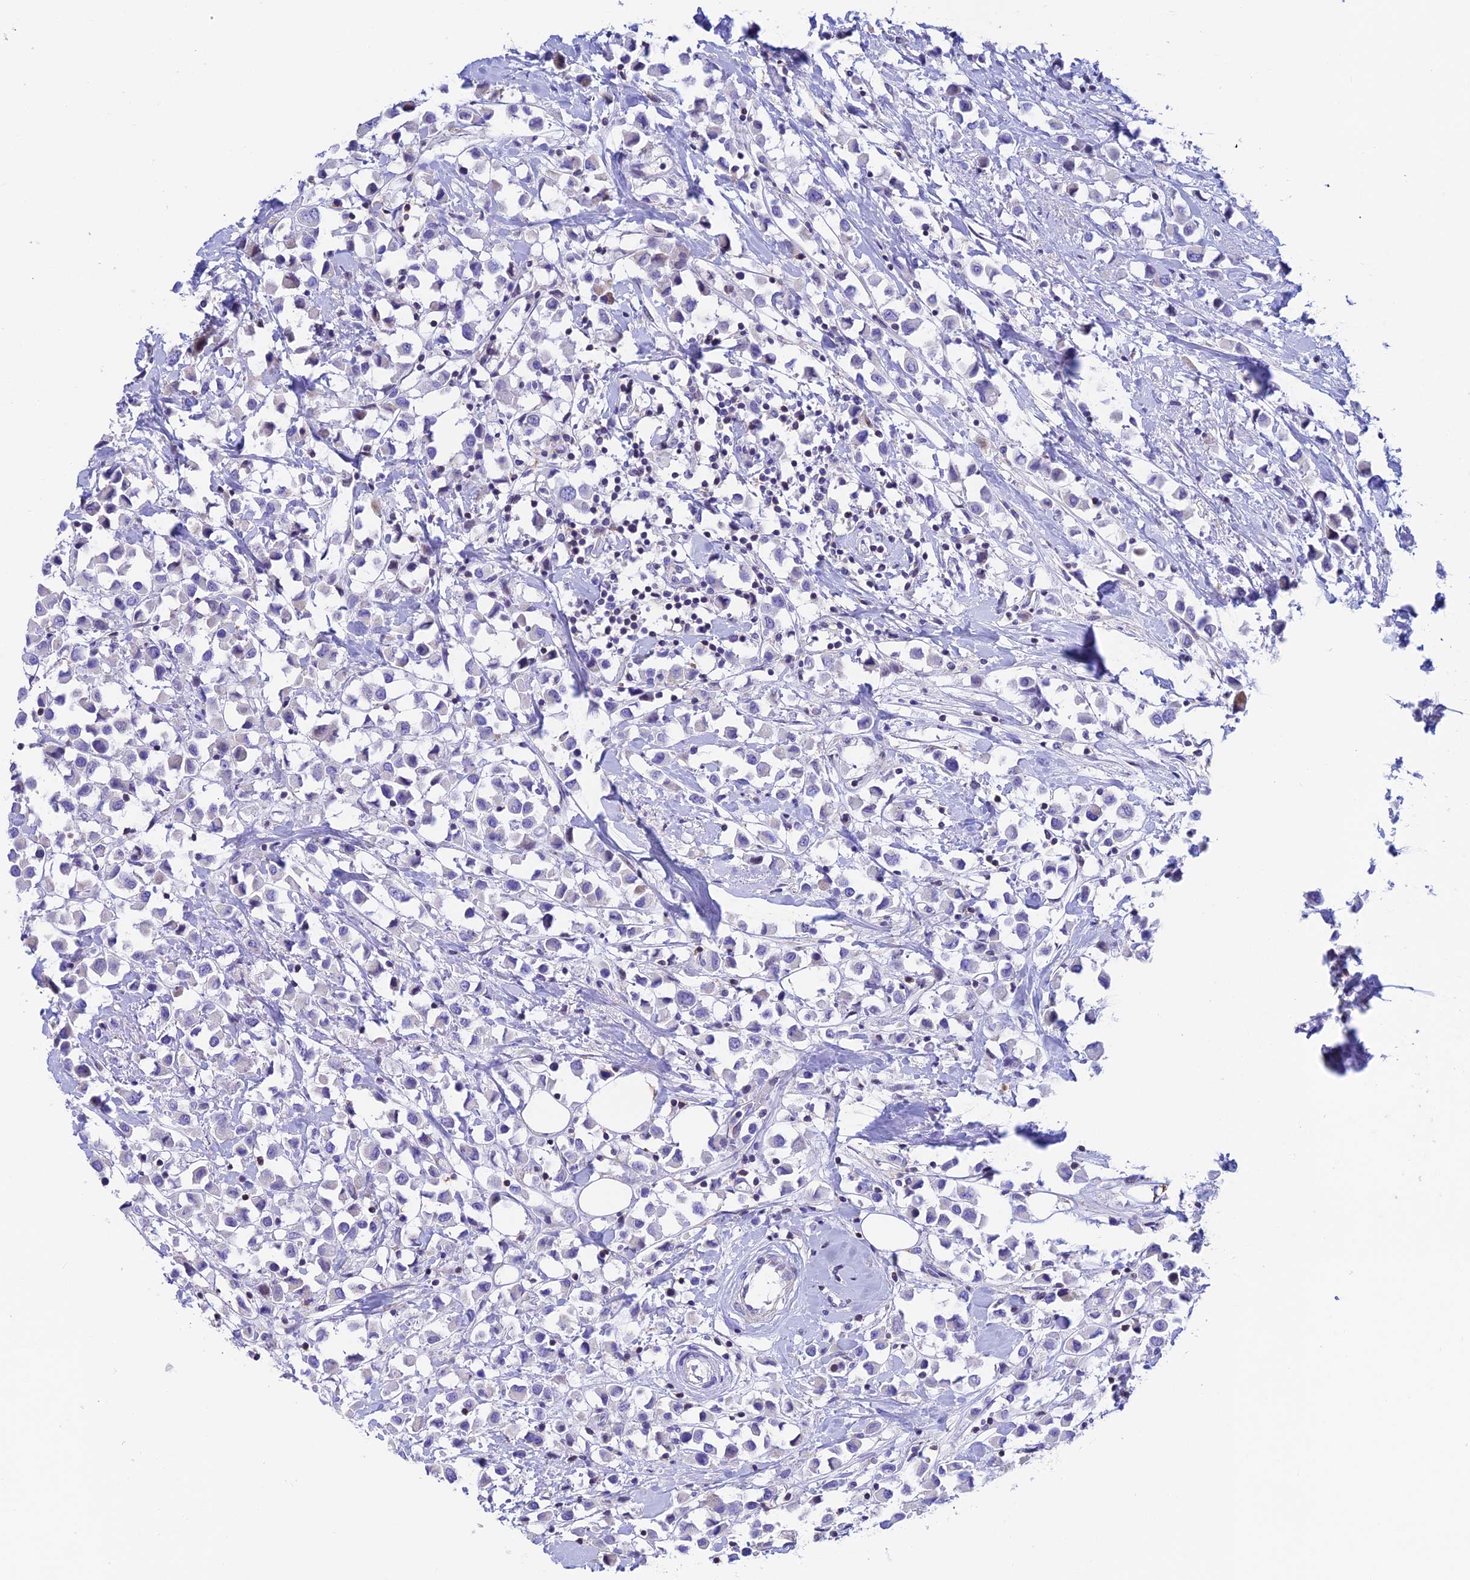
{"staining": {"intensity": "negative", "quantity": "none", "location": "none"}, "tissue": "breast cancer", "cell_type": "Tumor cells", "image_type": "cancer", "snomed": [{"axis": "morphology", "description": "Duct carcinoma"}, {"axis": "topography", "description": "Breast"}], "caption": "Breast cancer was stained to show a protein in brown. There is no significant expression in tumor cells.", "gene": "PRIM1", "patient": {"sex": "female", "age": 61}}